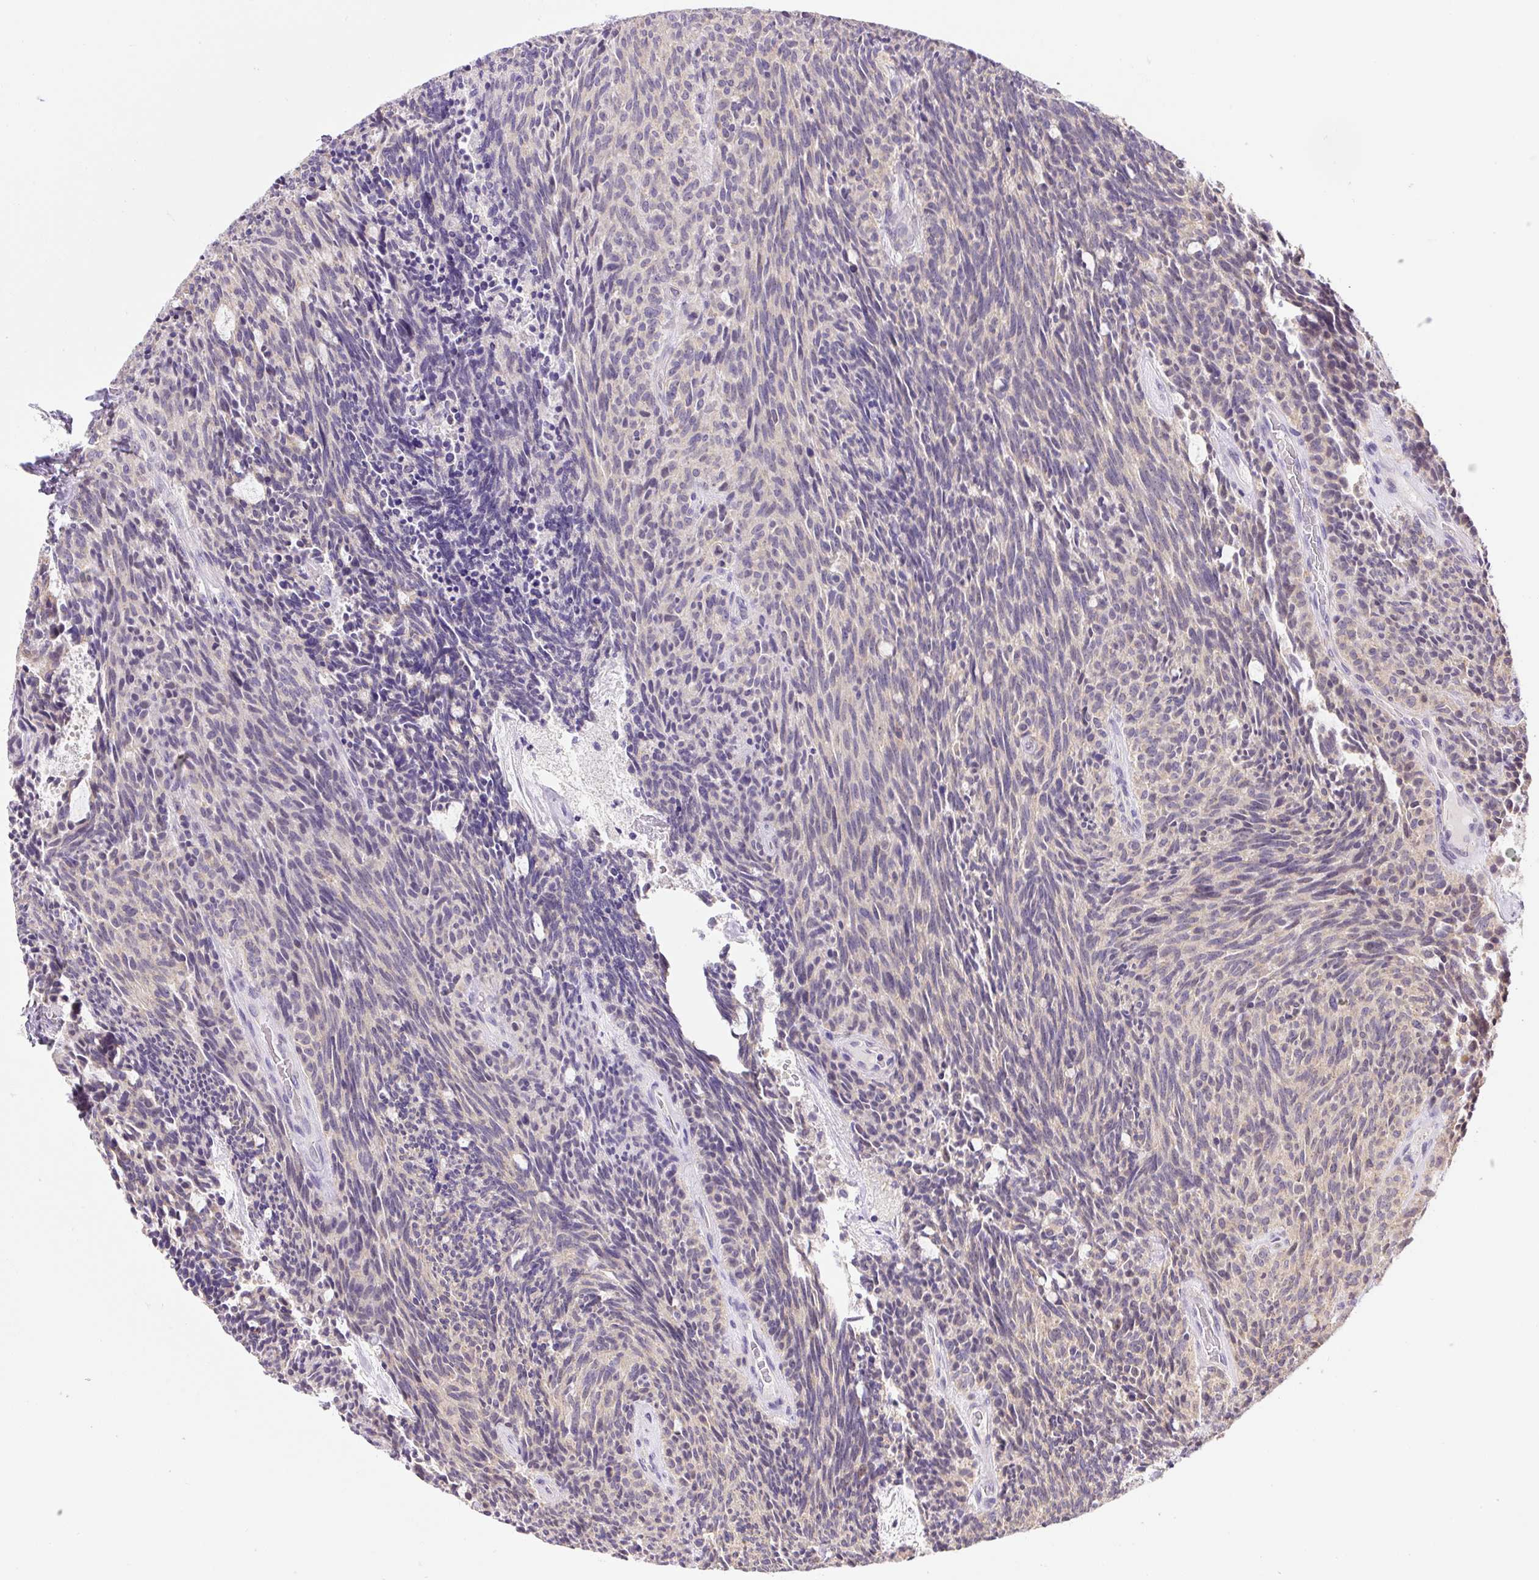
{"staining": {"intensity": "weak", "quantity": "<25%", "location": "cytoplasmic/membranous"}, "tissue": "carcinoid", "cell_type": "Tumor cells", "image_type": "cancer", "snomed": [{"axis": "morphology", "description": "Carcinoid, malignant, NOS"}, {"axis": "topography", "description": "Pancreas"}], "caption": "A histopathology image of carcinoid (malignant) stained for a protein exhibits no brown staining in tumor cells.", "gene": "PLA2G4A", "patient": {"sex": "female", "age": 54}}